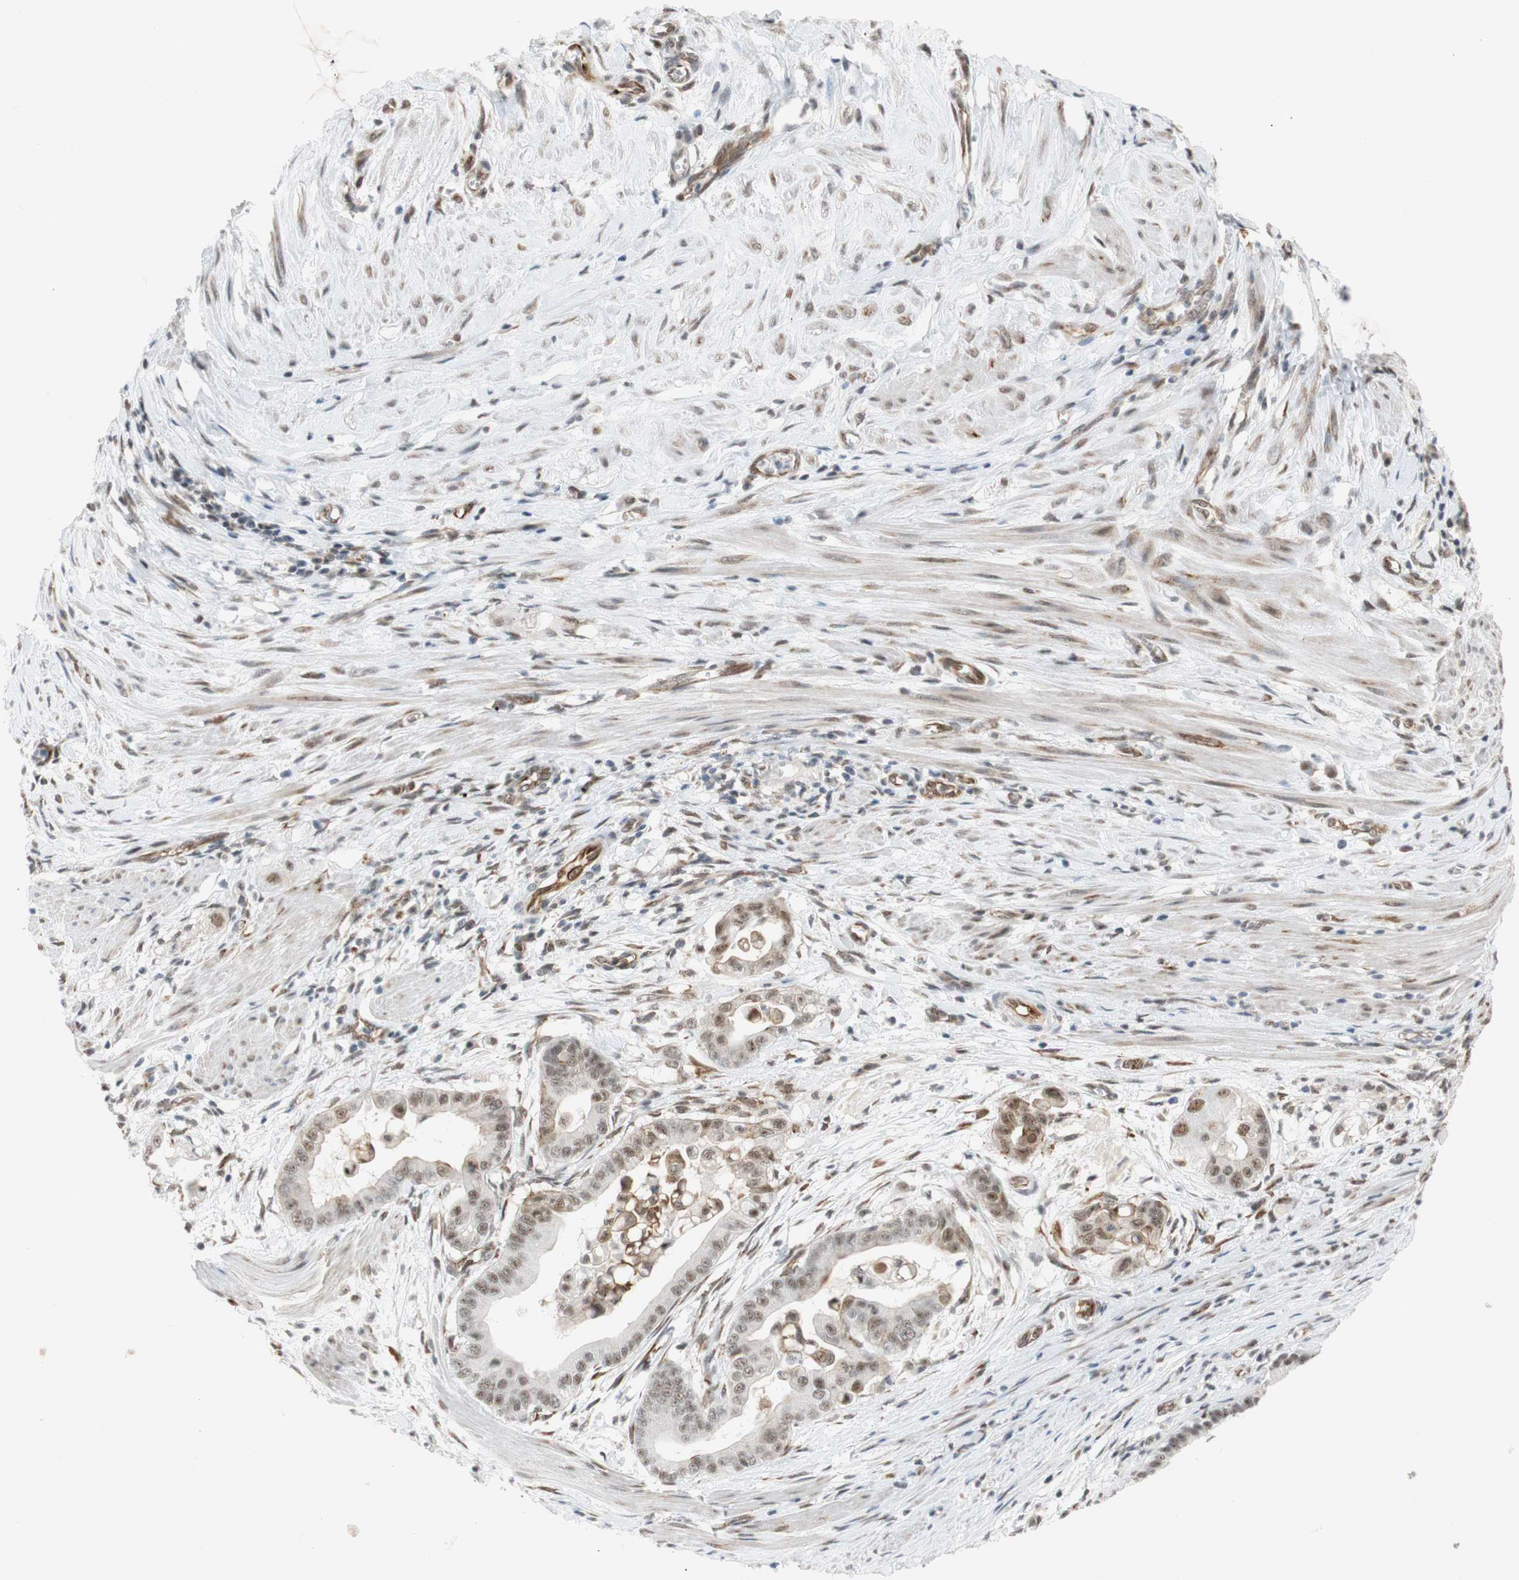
{"staining": {"intensity": "moderate", "quantity": ">75%", "location": "nuclear"}, "tissue": "pancreatic cancer", "cell_type": "Tumor cells", "image_type": "cancer", "snomed": [{"axis": "morphology", "description": "Adenocarcinoma, NOS"}, {"axis": "topography", "description": "Pancreas"}], "caption": "Approximately >75% of tumor cells in pancreatic adenocarcinoma show moderate nuclear protein expression as visualized by brown immunohistochemical staining.", "gene": "SAP18", "patient": {"sex": "female", "age": 75}}